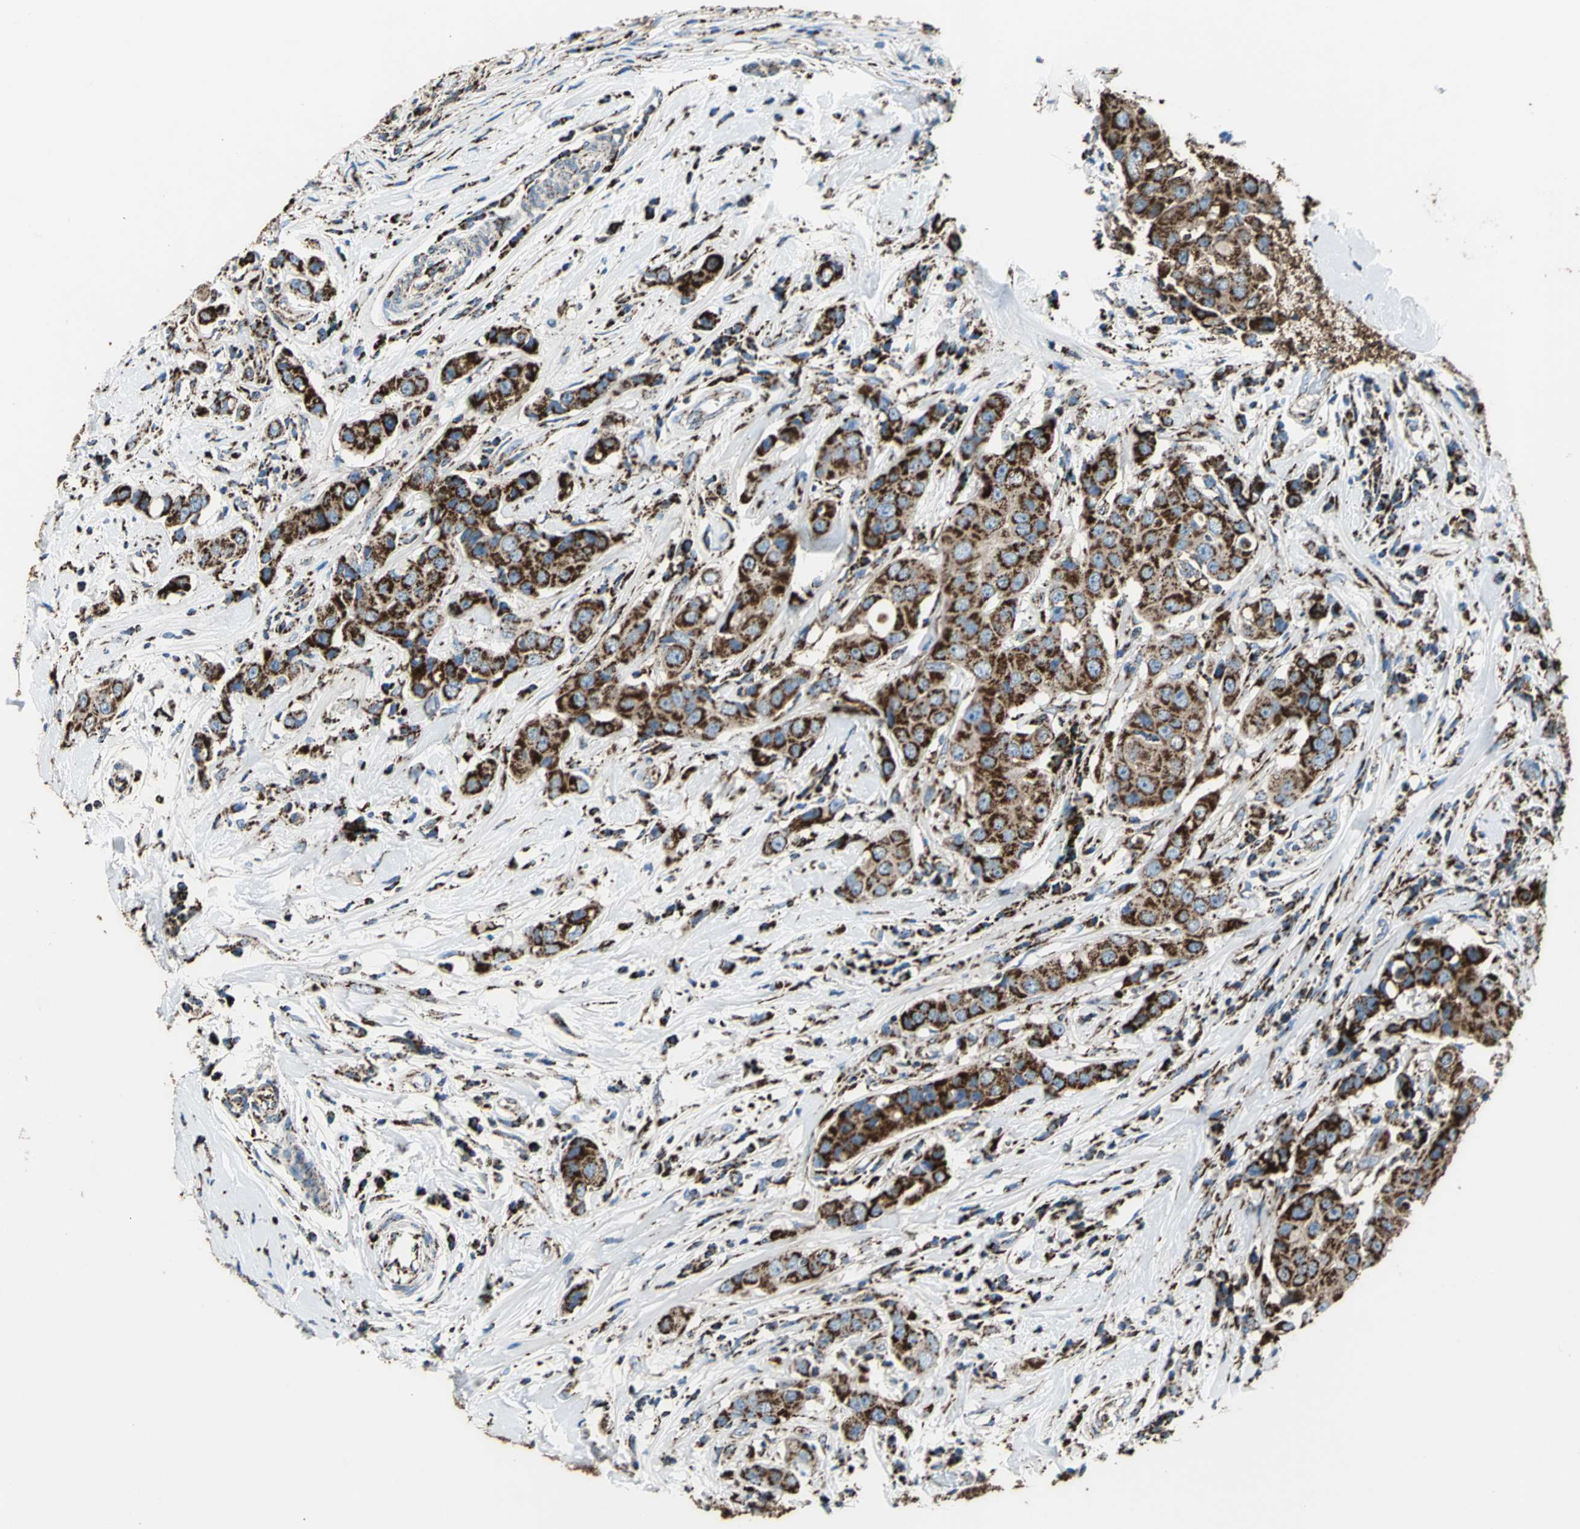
{"staining": {"intensity": "strong", "quantity": ">75%", "location": "cytoplasmic/membranous"}, "tissue": "breast cancer", "cell_type": "Tumor cells", "image_type": "cancer", "snomed": [{"axis": "morphology", "description": "Duct carcinoma"}, {"axis": "topography", "description": "Breast"}], "caption": "Brown immunohistochemical staining in breast intraductal carcinoma shows strong cytoplasmic/membranous staining in approximately >75% of tumor cells. The staining was performed using DAB, with brown indicating positive protein expression. Nuclei are stained blue with hematoxylin.", "gene": "ECH1", "patient": {"sex": "female", "age": 27}}